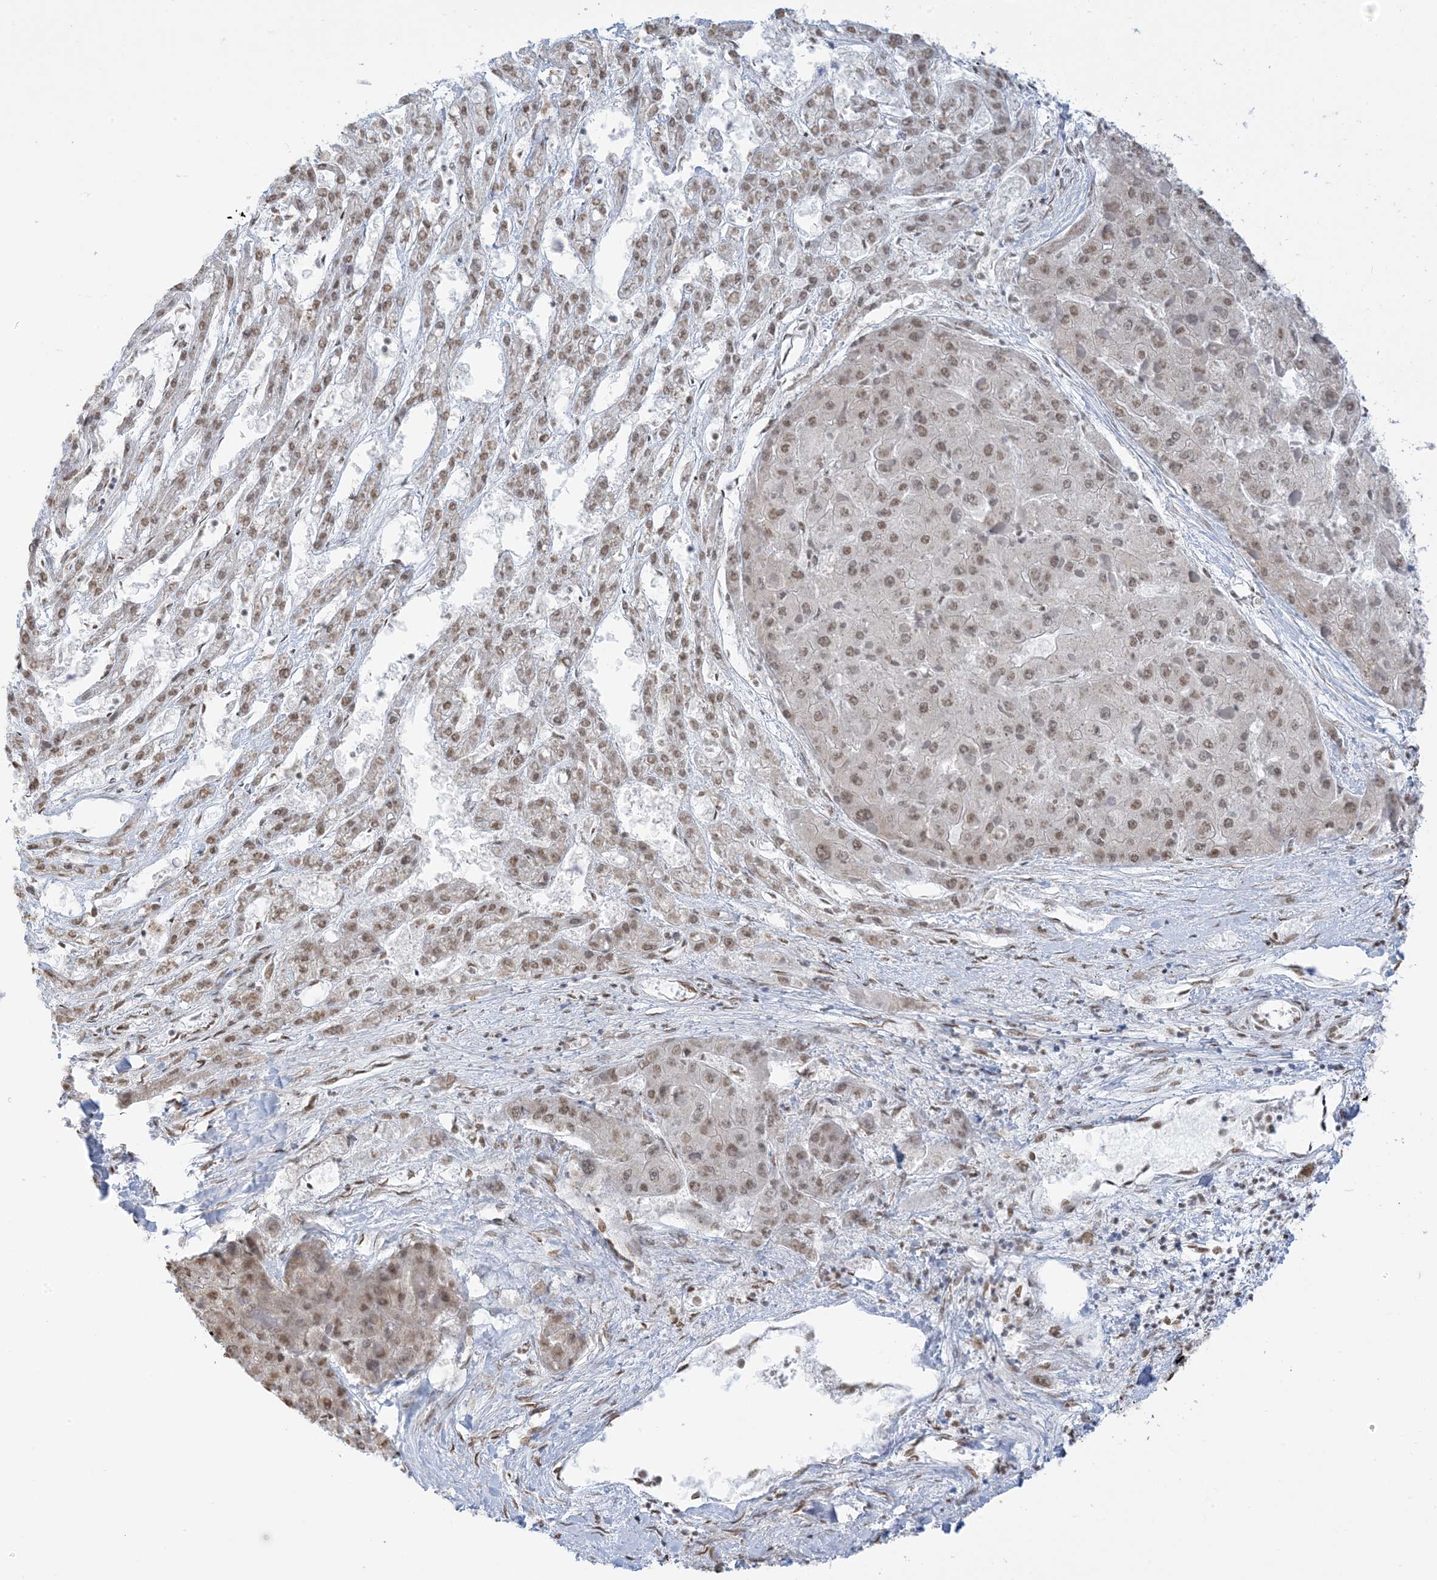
{"staining": {"intensity": "moderate", "quantity": ">75%", "location": "nuclear"}, "tissue": "liver cancer", "cell_type": "Tumor cells", "image_type": "cancer", "snomed": [{"axis": "morphology", "description": "Carcinoma, Hepatocellular, NOS"}, {"axis": "topography", "description": "Liver"}], "caption": "Immunohistochemical staining of hepatocellular carcinoma (liver) demonstrates moderate nuclear protein positivity in about >75% of tumor cells. (Brightfield microscopy of DAB IHC at high magnification).", "gene": "GPR107", "patient": {"sex": "female", "age": 73}}